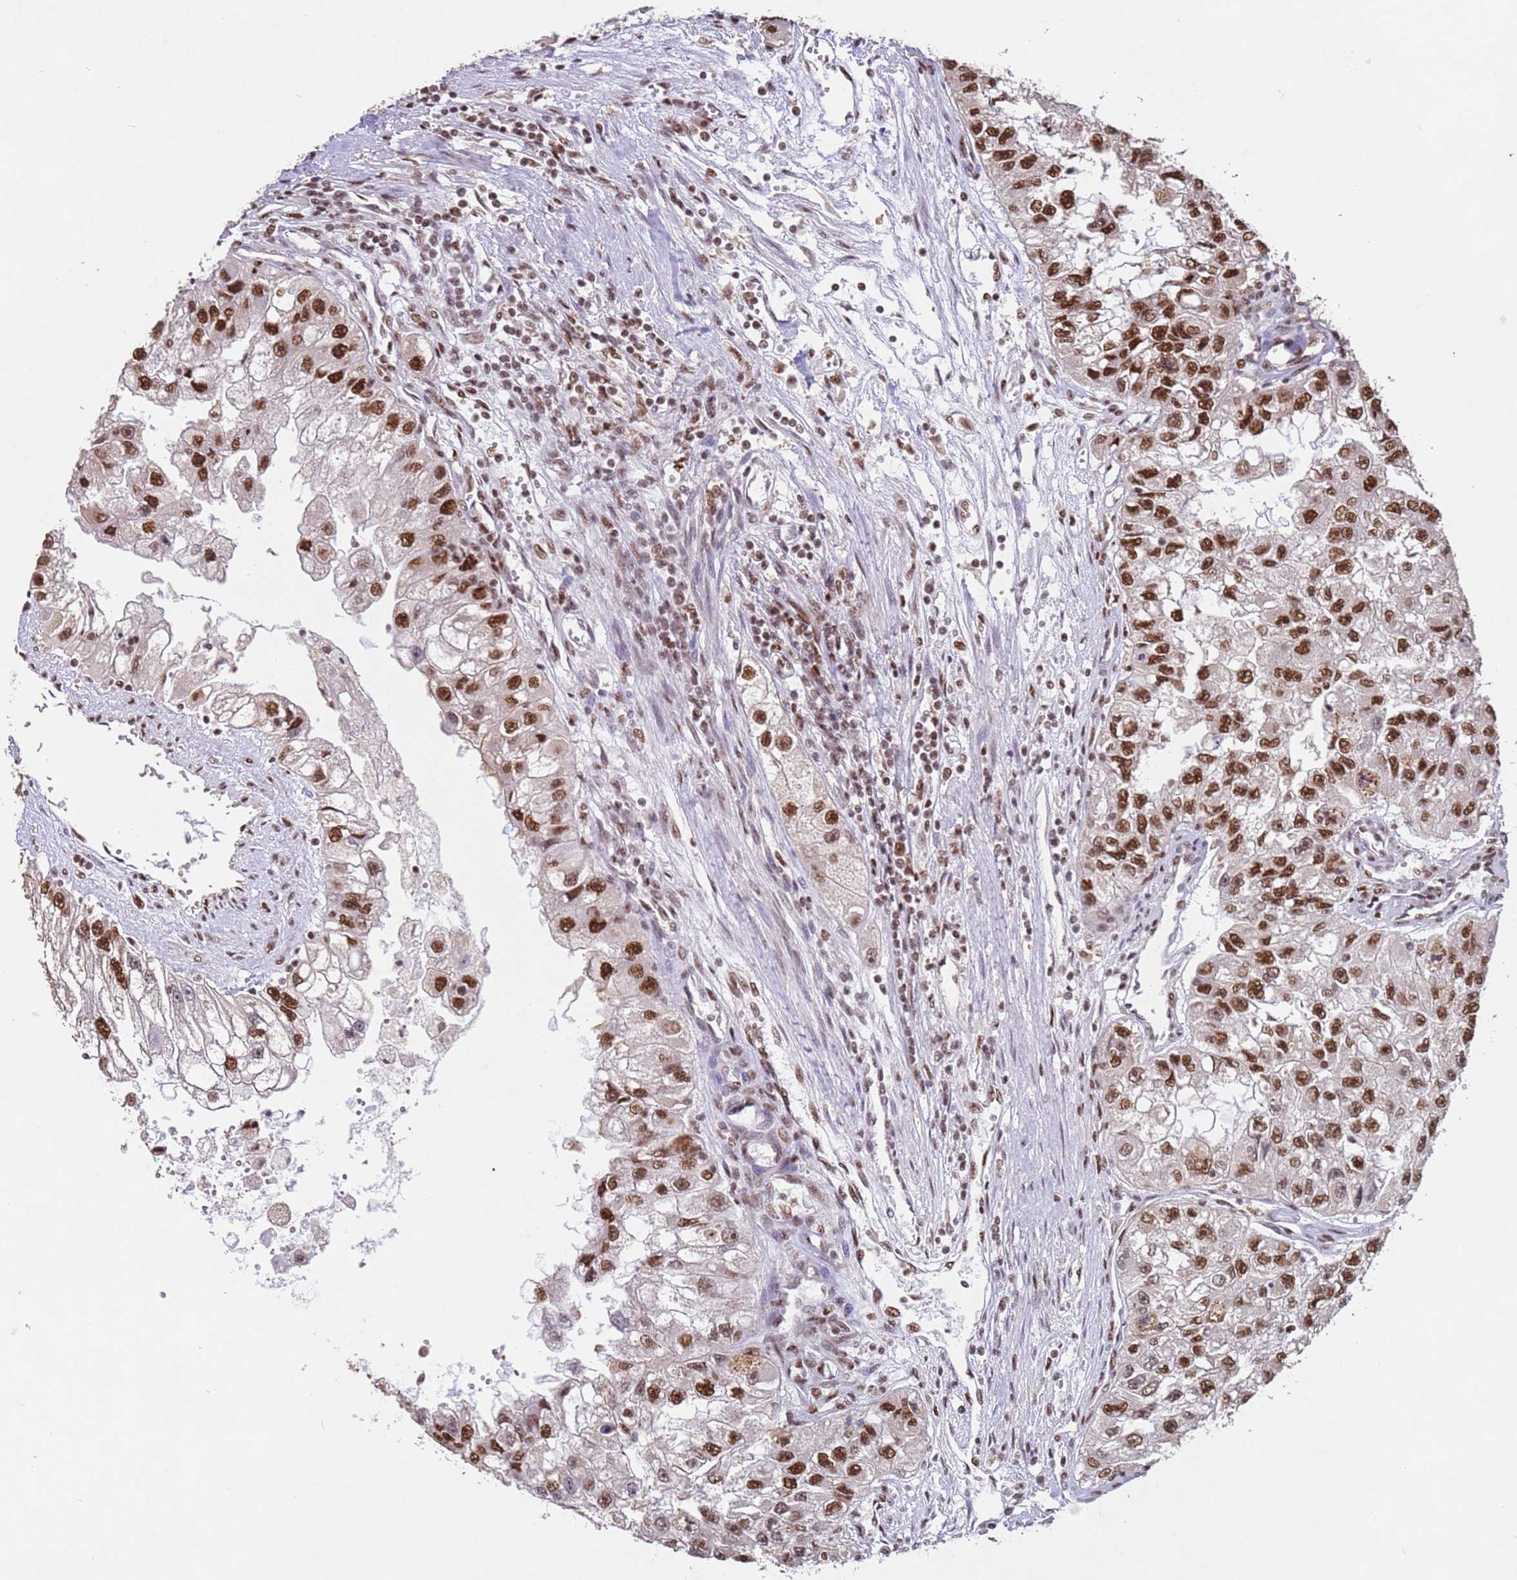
{"staining": {"intensity": "strong", "quantity": ">75%", "location": "nuclear"}, "tissue": "renal cancer", "cell_type": "Tumor cells", "image_type": "cancer", "snomed": [{"axis": "morphology", "description": "Adenocarcinoma, NOS"}, {"axis": "topography", "description": "Kidney"}], "caption": "Human adenocarcinoma (renal) stained with a brown dye reveals strong nuclear positive expression in approximately >75% of tumor cells.", "gene": "ESF1", "patient": {"sex": "male", "age": 63}}